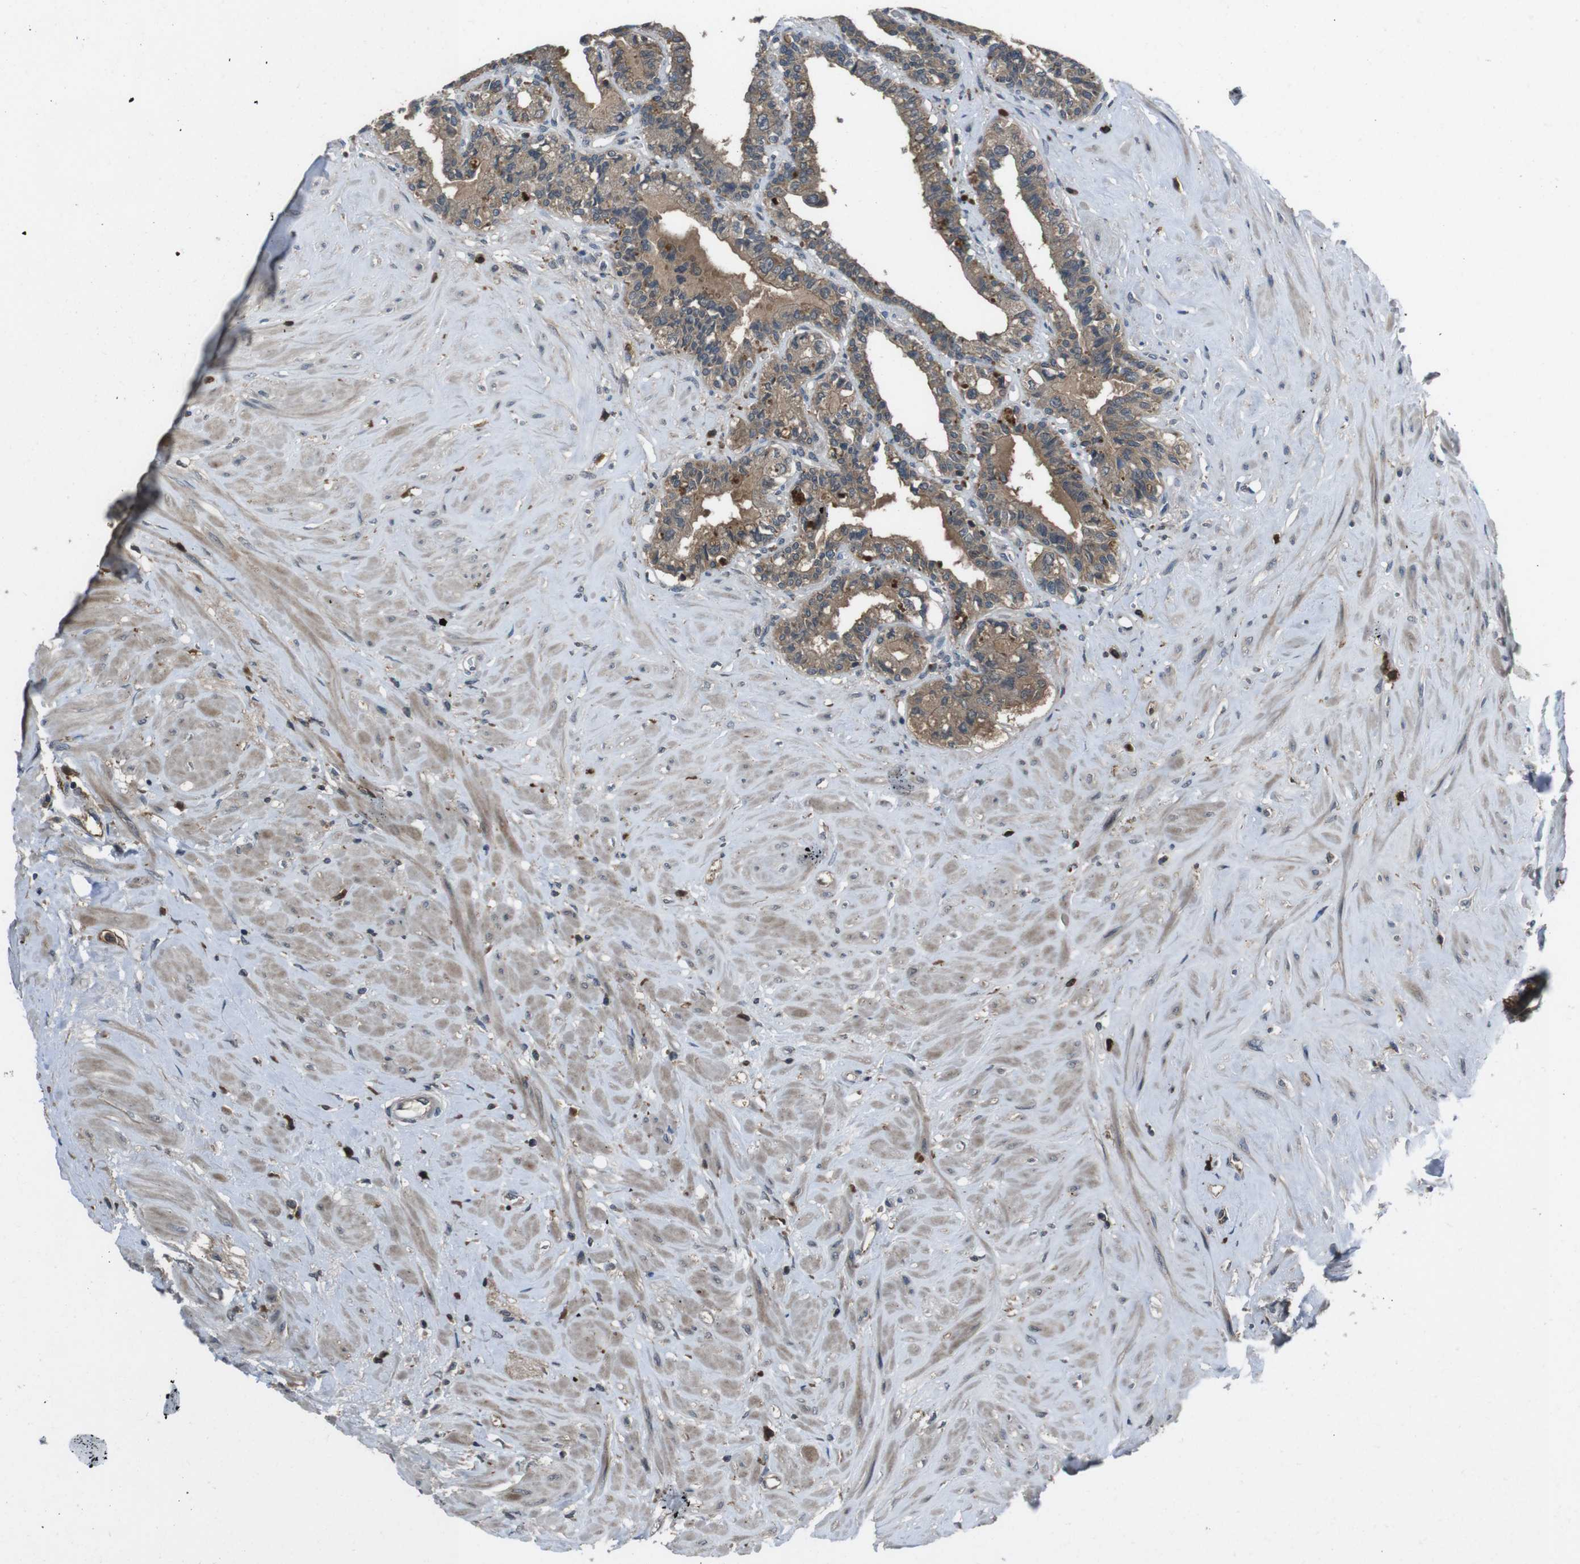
{"staining": {"intensity": "moderate", "quantity": ">75%", "location": "cytoplasmic/membranous"}, "tissue": "seminal vesicle", "cell_type": "Glandular cells", "image_type": "normal", "snomed": [{"axis": "morphology", "description": "Normal tissue, NOS"}, {"axis": "topography", "description": "Seminal veicle"}], "caption": "An immunohistochemistry histopathology image of unremarkable tissue is shown. Protein staining in brown highlights moderate cytoplasmic/membranous positivity in seminal vesicle within glandular cells. (DAB (3,3'-diaminobenzidine) IHC, brown staining for protein, blue staining for nuclei).", "gene": "SLC22A23", "patient": {"sex": "male", "age": 63}}